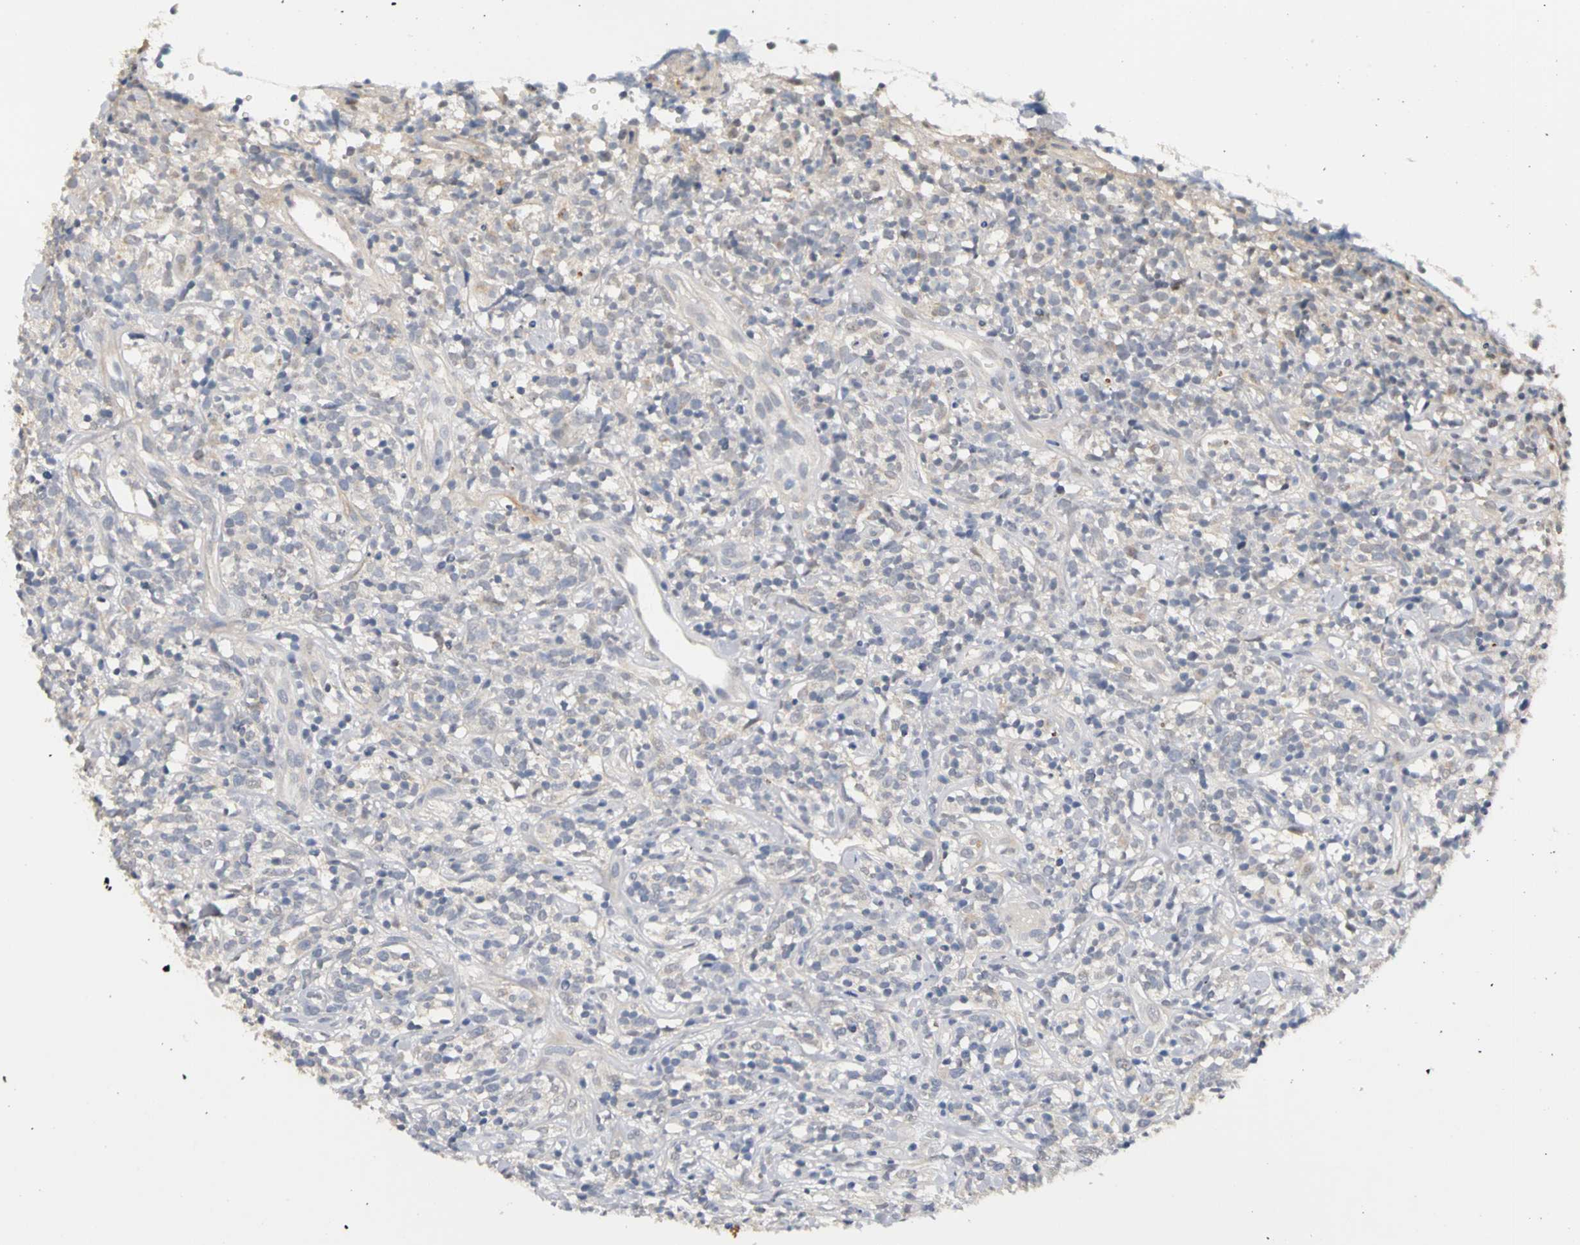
{"staining": {"intensity": "negative", "quantity": "none", "location": "none"}, "tissue": "lymphoma", "cell_type": "Tumor cells", "image_type": "cancer", "snomed": [{"axis": "morphology", "description": "Malignant lymphoma, non-Hodgkin's type, High grade"}, {"axis": "topography", "description": "Lymph node"}], "caption": "High power microscopy photomicrograph of an IHC histopathology image of lymphoma, revealing no significant staining in tumor cells.", "gene": "PGR", "patient": {"sex": "female", "age": 73}}